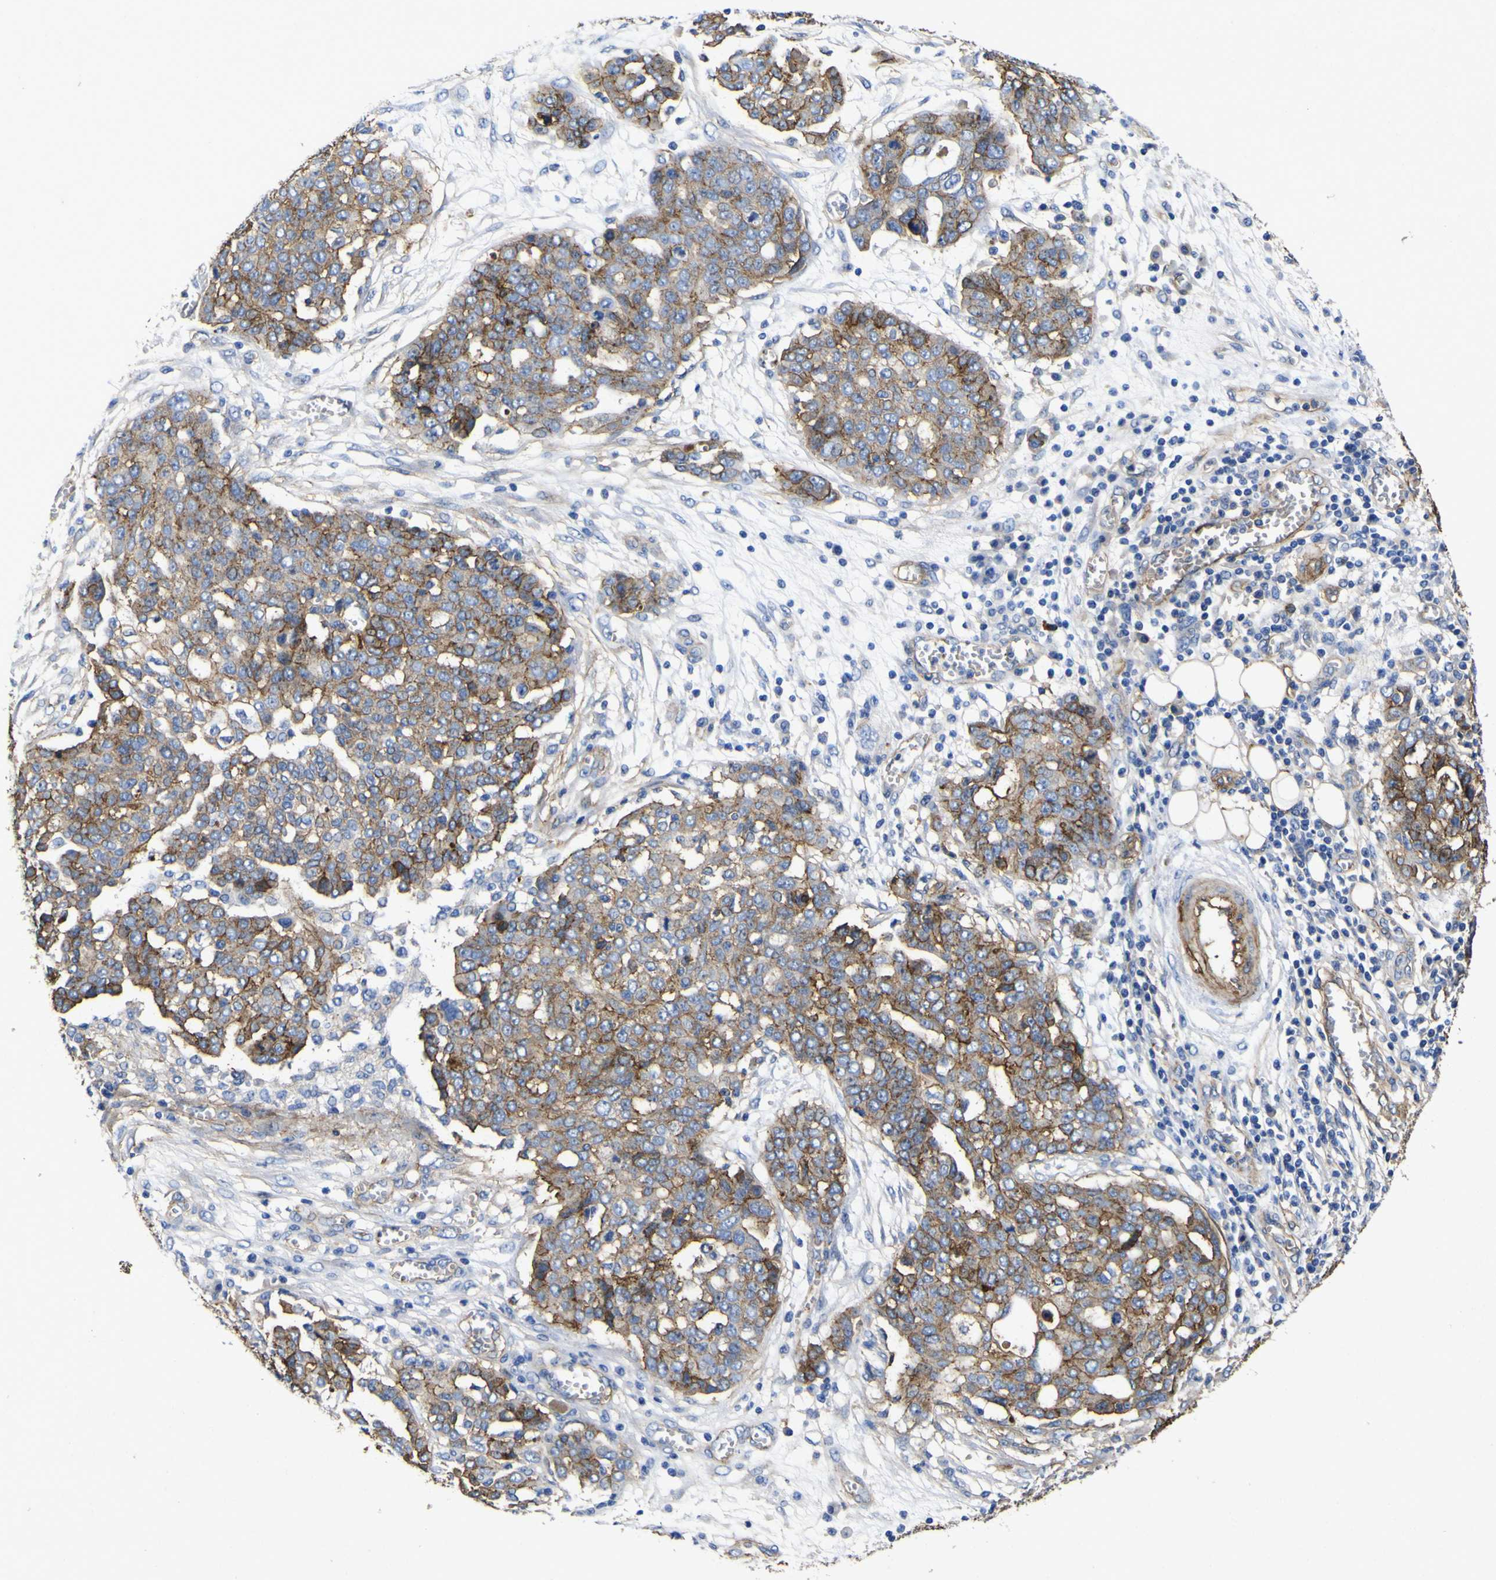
{"staining": {"intensity": "moderate", "quantity": ">75%", "location": "cytoplasmic/membranous"}, "tissue": "ovarian cancer", "cell_type": "Tumor cells", "image_type": "cancer", "snomed": [{"axis": "morphology", "description": "Cystadenocarcinoma, serous, NOS"}, {"axis": "topography", "description": "Soft tissue"}, {"axis": "topography", "description": "Ovary"}], "caption": "Tumor cells show moderate cytoplasmic/membranous positivity in approximately >75% of cells in serous cystadenocarcinoma (ovarian).", "gene": "CD151", "patient": {"sex": "female", "age": 57}}